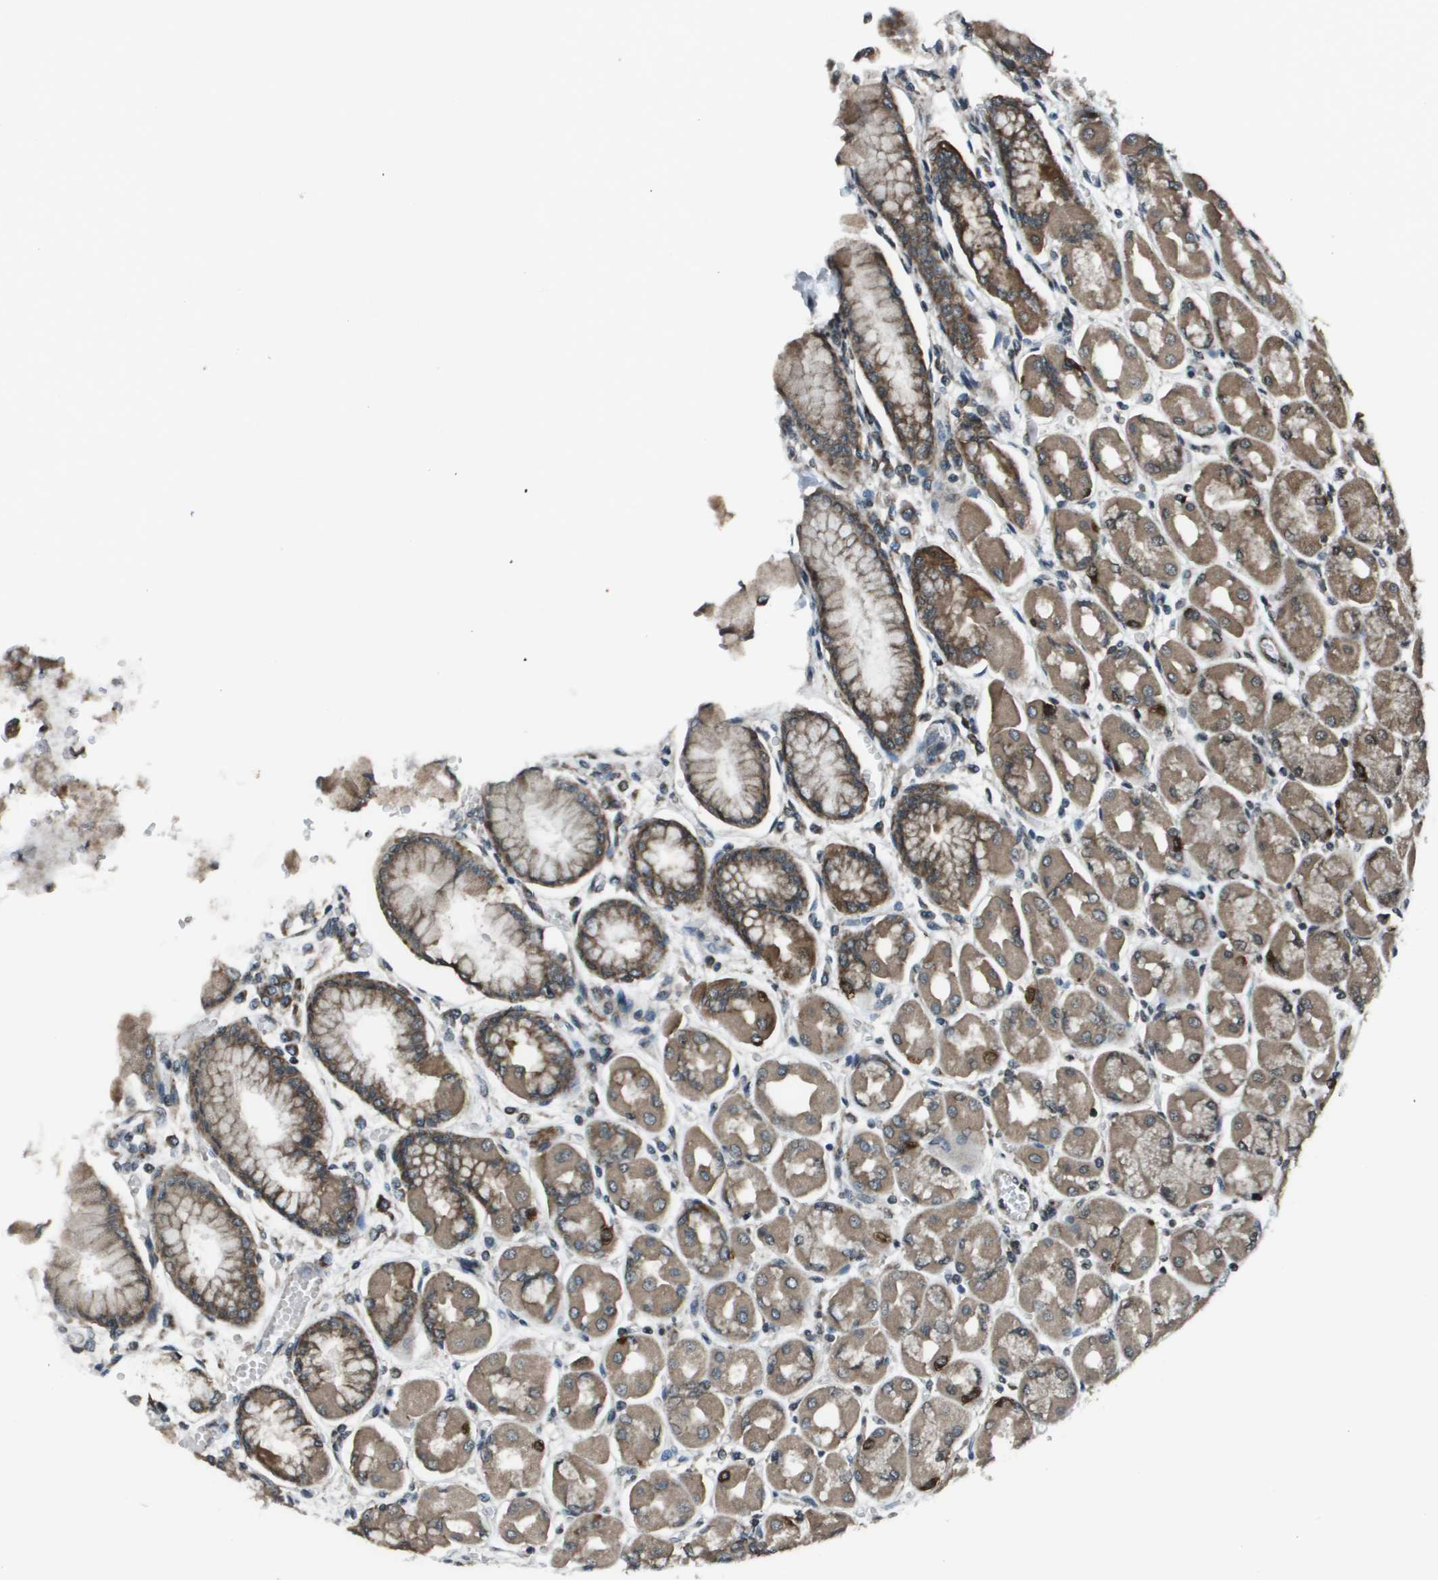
{"staining": {"intensity": "strong", "quantity": ">75%", "location": "cytoplasmic/membranous,nuclear"}, "tissue": "stomach", "cell_type": "Glandular cells", "image_type": "normal", "snomed": [{"axis": "morphology", "description": "Normal tissue, NOS"}, {"axis": "topography", "description": "Stomach, upper"}], "caption": "Unremarkable stomach was stained to show a protein in brown. There is high levels of strong cytoplasmic/membranous,nuclear staining in approximately >75% of glandular cells. (DAB (3,3'-diaminobenzidine) IHC with brightfield microscopy, high magnification).", "gene": "PPFIA1", "patient": {"sex": "female", "age": 56}}